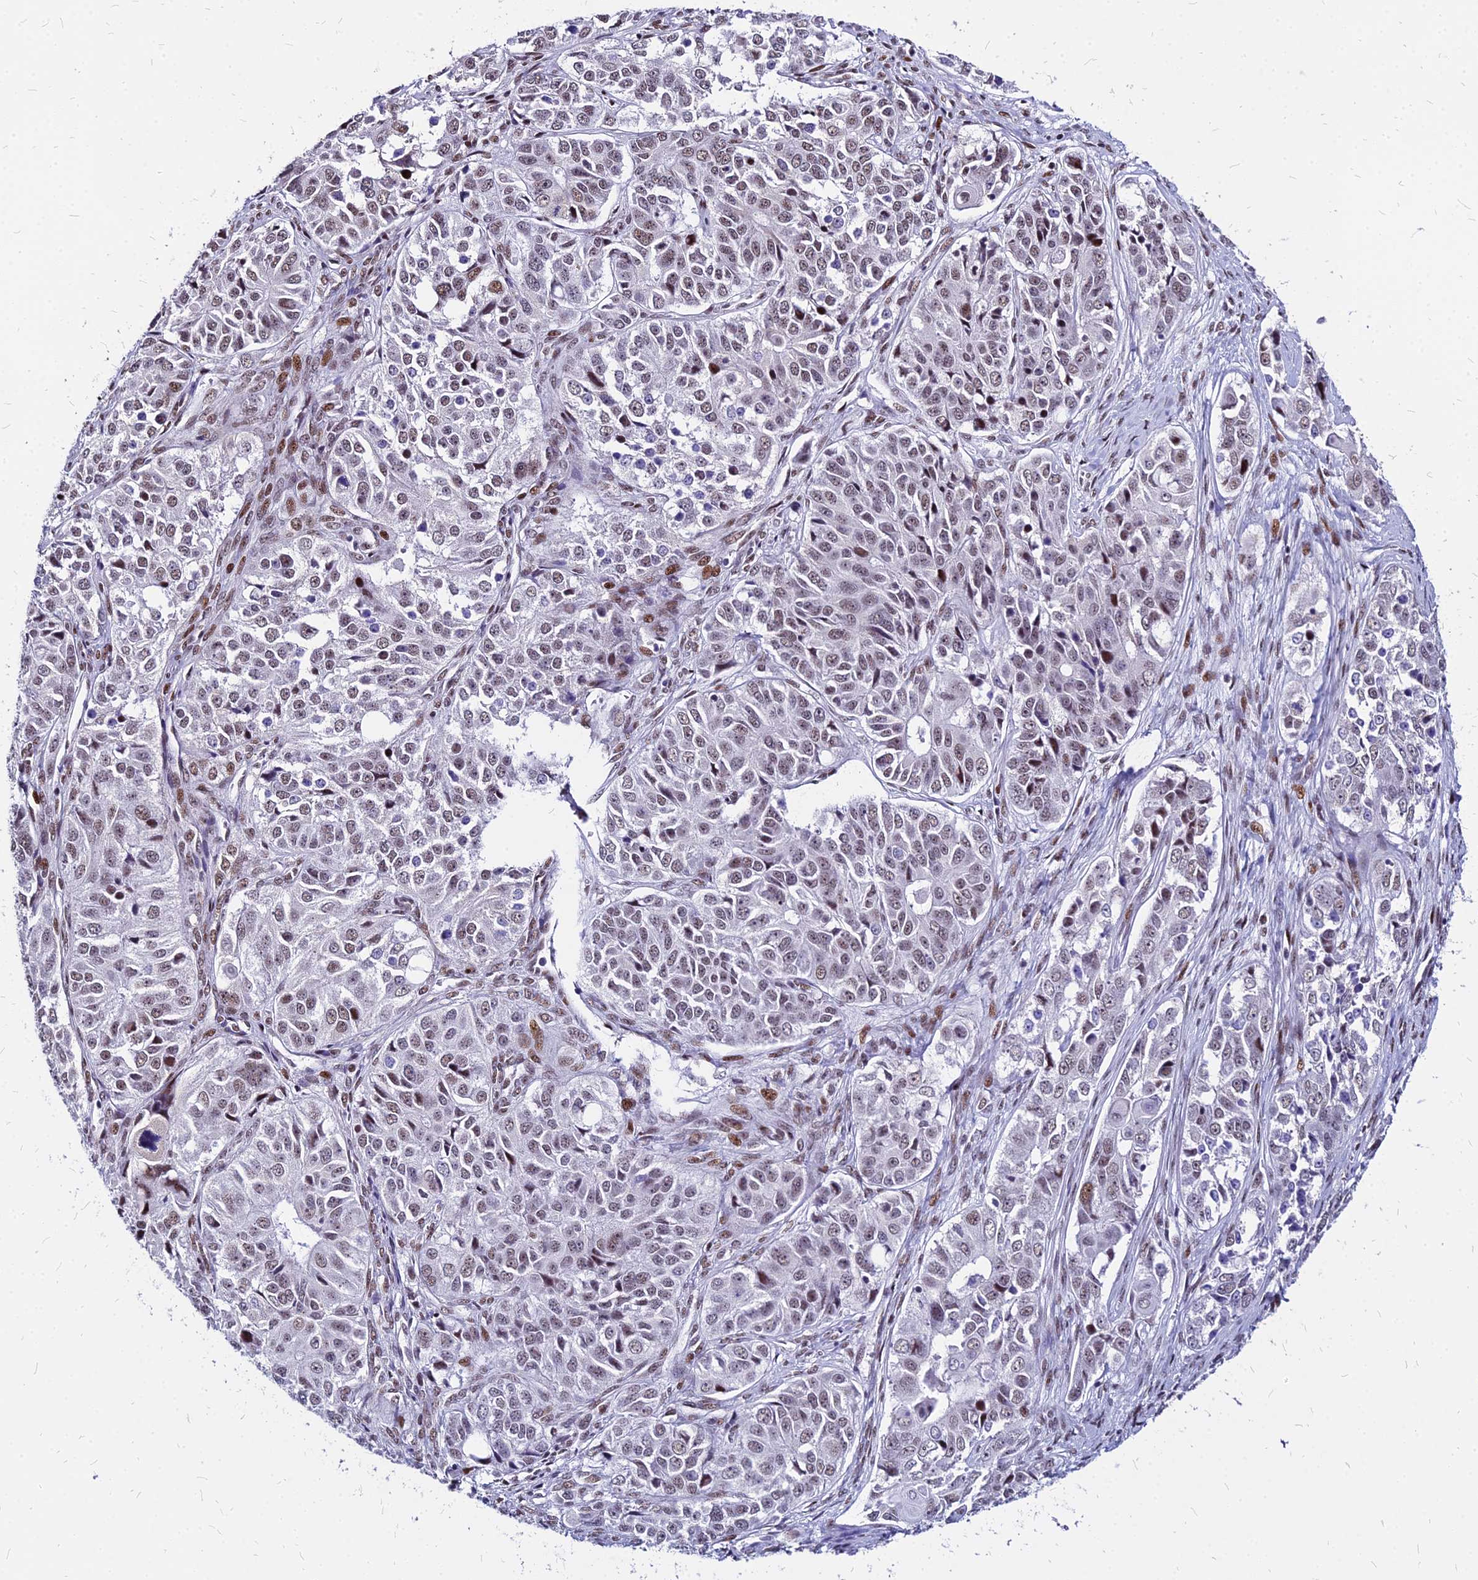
{"staining": {"intensity": "moderate", "quantity": "25%-75%", "location": "nuclear"}, "tissue": "ovarian cancer", "cell_type": "Tumor cells", "image_type": "cancer", "snomed": [{"axis": "morphology", "description": "Carcinoma, endometroid"}, {"axis": "topography", "description": "Ovary"}], "caption": "This photomicrograph displays IHC staining of human endometroid carcinoma (ovarian), with medium moderate nuclear expression in about 25%-75% of tumor cells.", "gene": "FDX2", "patient": {"sex": "female", "age": 51}}